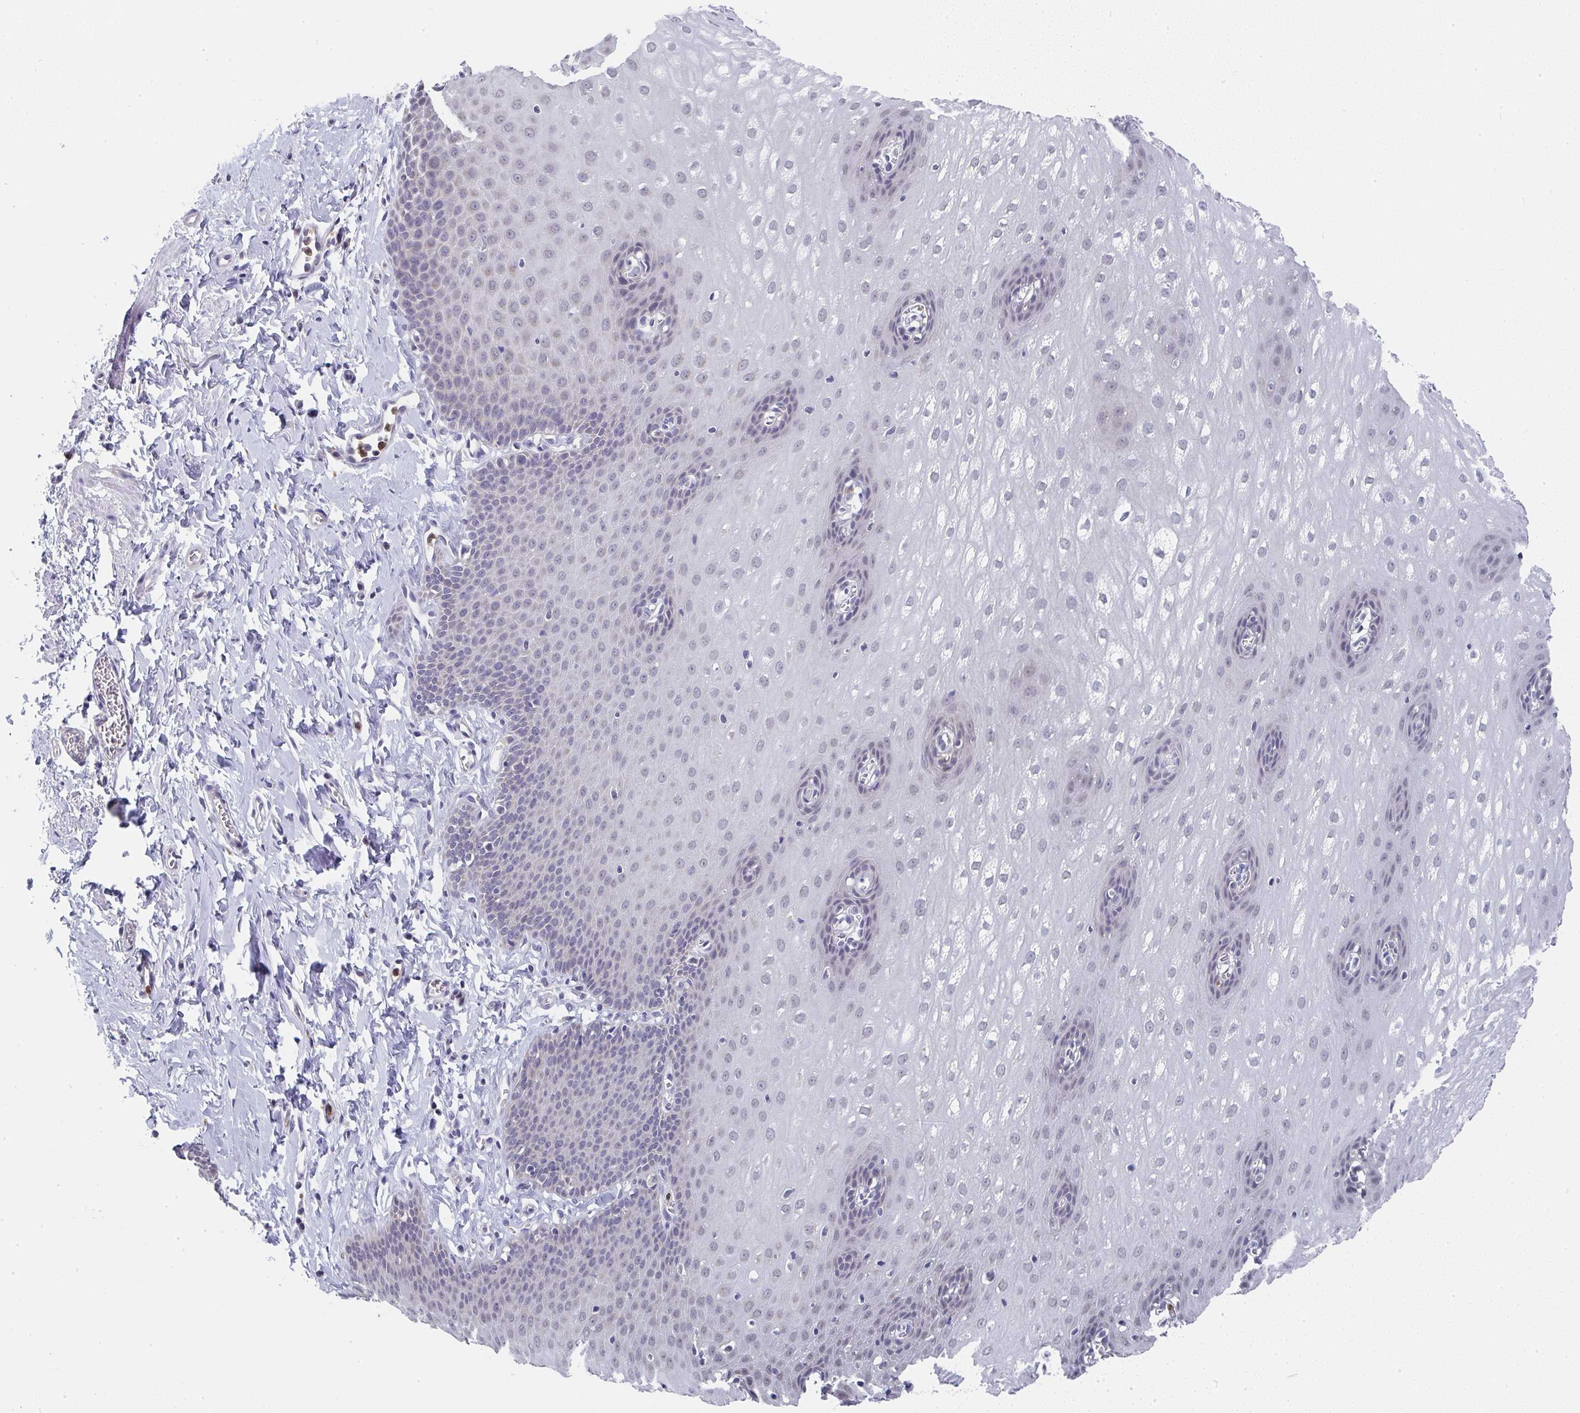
{"staining": {"intensity": "negative", "quantity": "none", "location": "none"}, "tissue": "esophagus", "cell_type": "Squamous epithelial cells", "image_type": "normal", "snomed": [{"axis": "morphology", "description": "Normal tissue, NOS"}, {"axis": "topography", "description": "Esophagus"}], "caption": "DAB immunohistochemical staining of benign esophagus displays no significant staining in squamous epithelial cells.", "gene": "NCF1", "patient": {"sex": "male", "age": 70}}